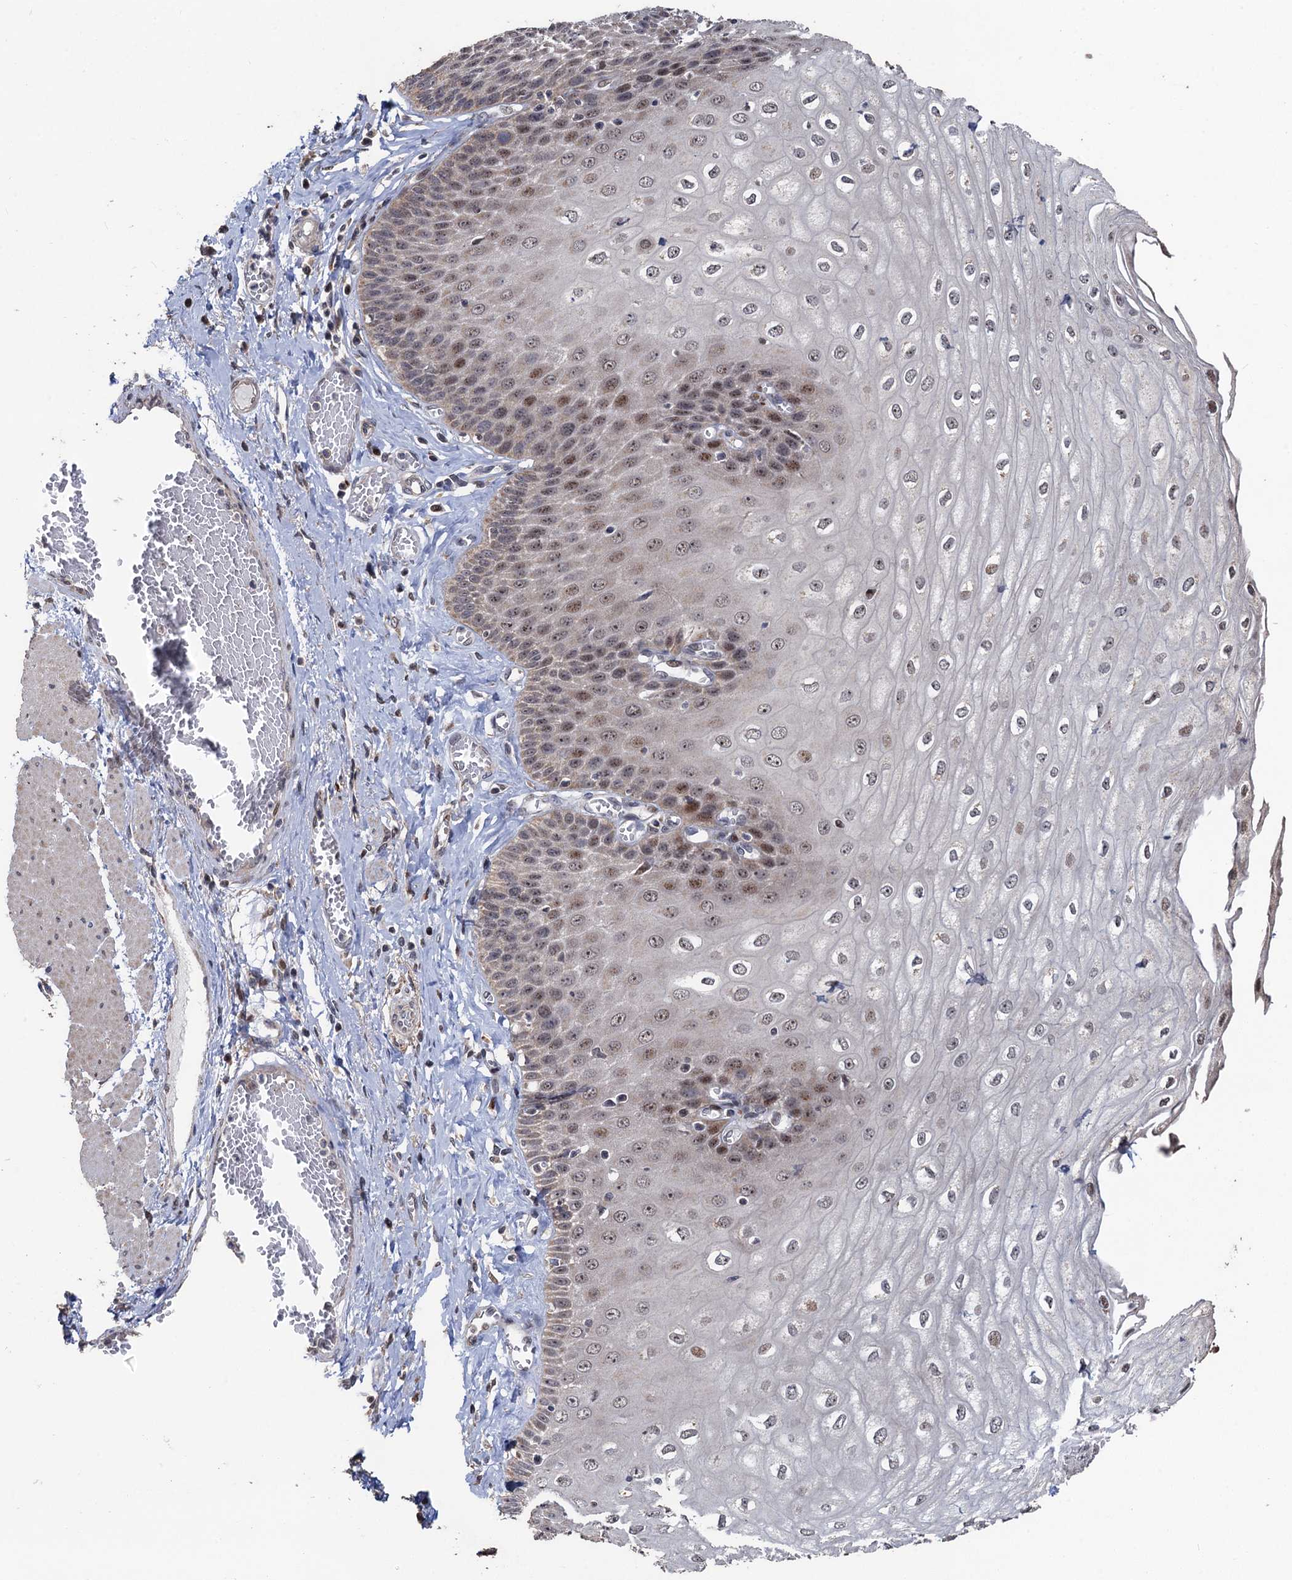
{"staining": {"intensity": "moderate", "quantity": "25%-75%", "location": "cytoplasmic/membranous,nuclear"}, "tissue": "esophagus", "cell_type": "Squamous epithelial cells", "image_type": "normal", "snomed": [{"axis": "morphology", "description": "Normal tissue, NOS"}, {"axis": "topography", "description": "Esophagus"}], "caption": "This histopathology image reveals IHC staining of benign esophagus, with medium moderate cytoplasmic/membranous,nuclear staining in approximately 25%-75% of squamous epithelial cells.", "gene": "BMERB1", "patient": {"sex": "male", "age": 60}}